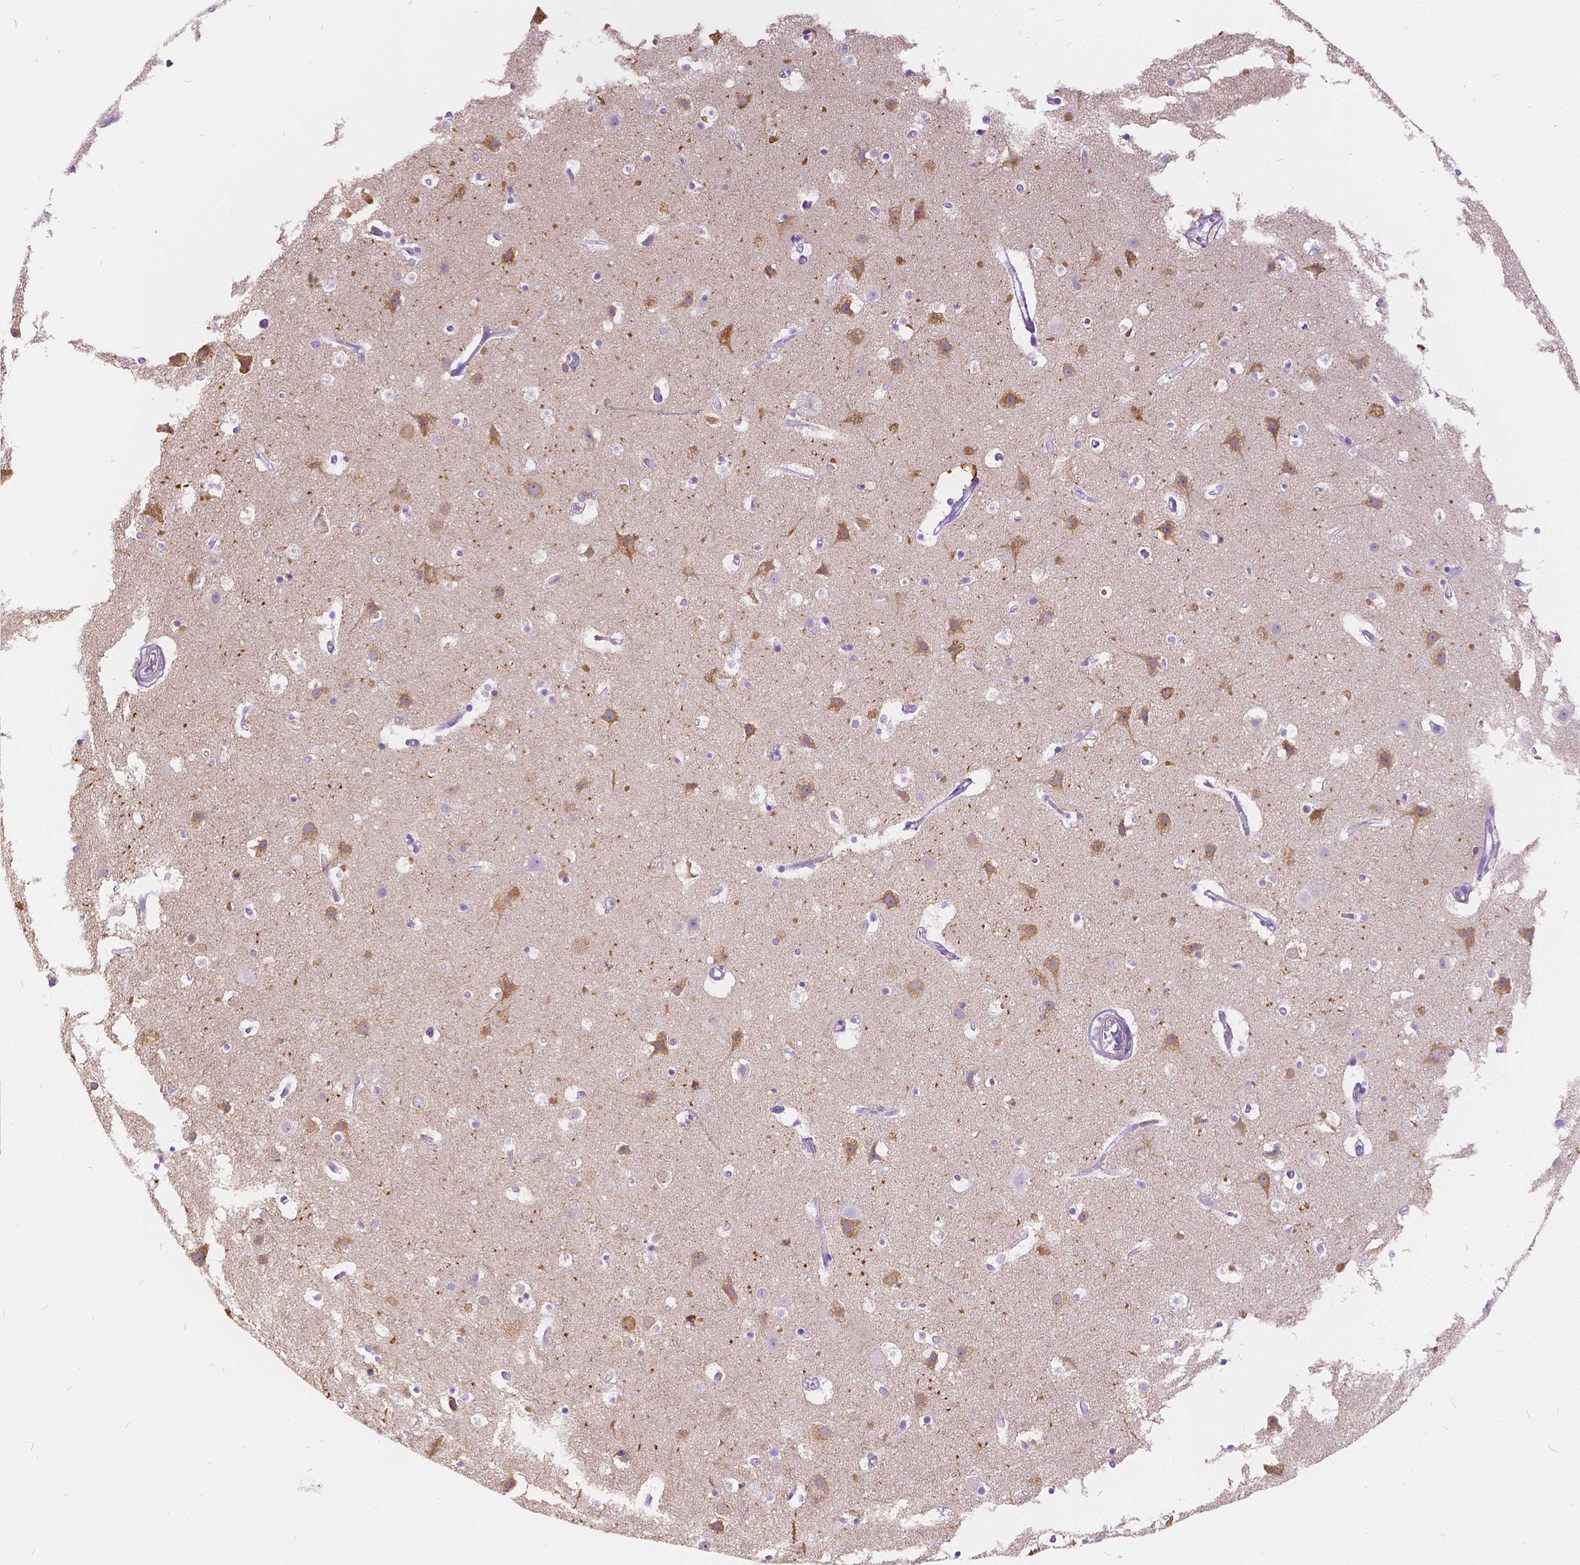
{"staining": {"intensity": "negative", "quantity": "none", "location": "none"}, "tissue": "cerebral cortex", "cell_type": "Endothelial cells", "image_type": "normal", "snomed": [{"axis": "morphology", "description": "Normal tissue, NOS"}, {"axis": "topography", "description": "Cerebral cortex"}], "caption": "Protein analysis of benign cerebral cortex demonstrates no significant staining in endothelial cells. (Immunohistochemistry, brightfield microscopy, high magnification).", "gene": "CHRM1", "patient": {"sex": "female", "age": 52}}